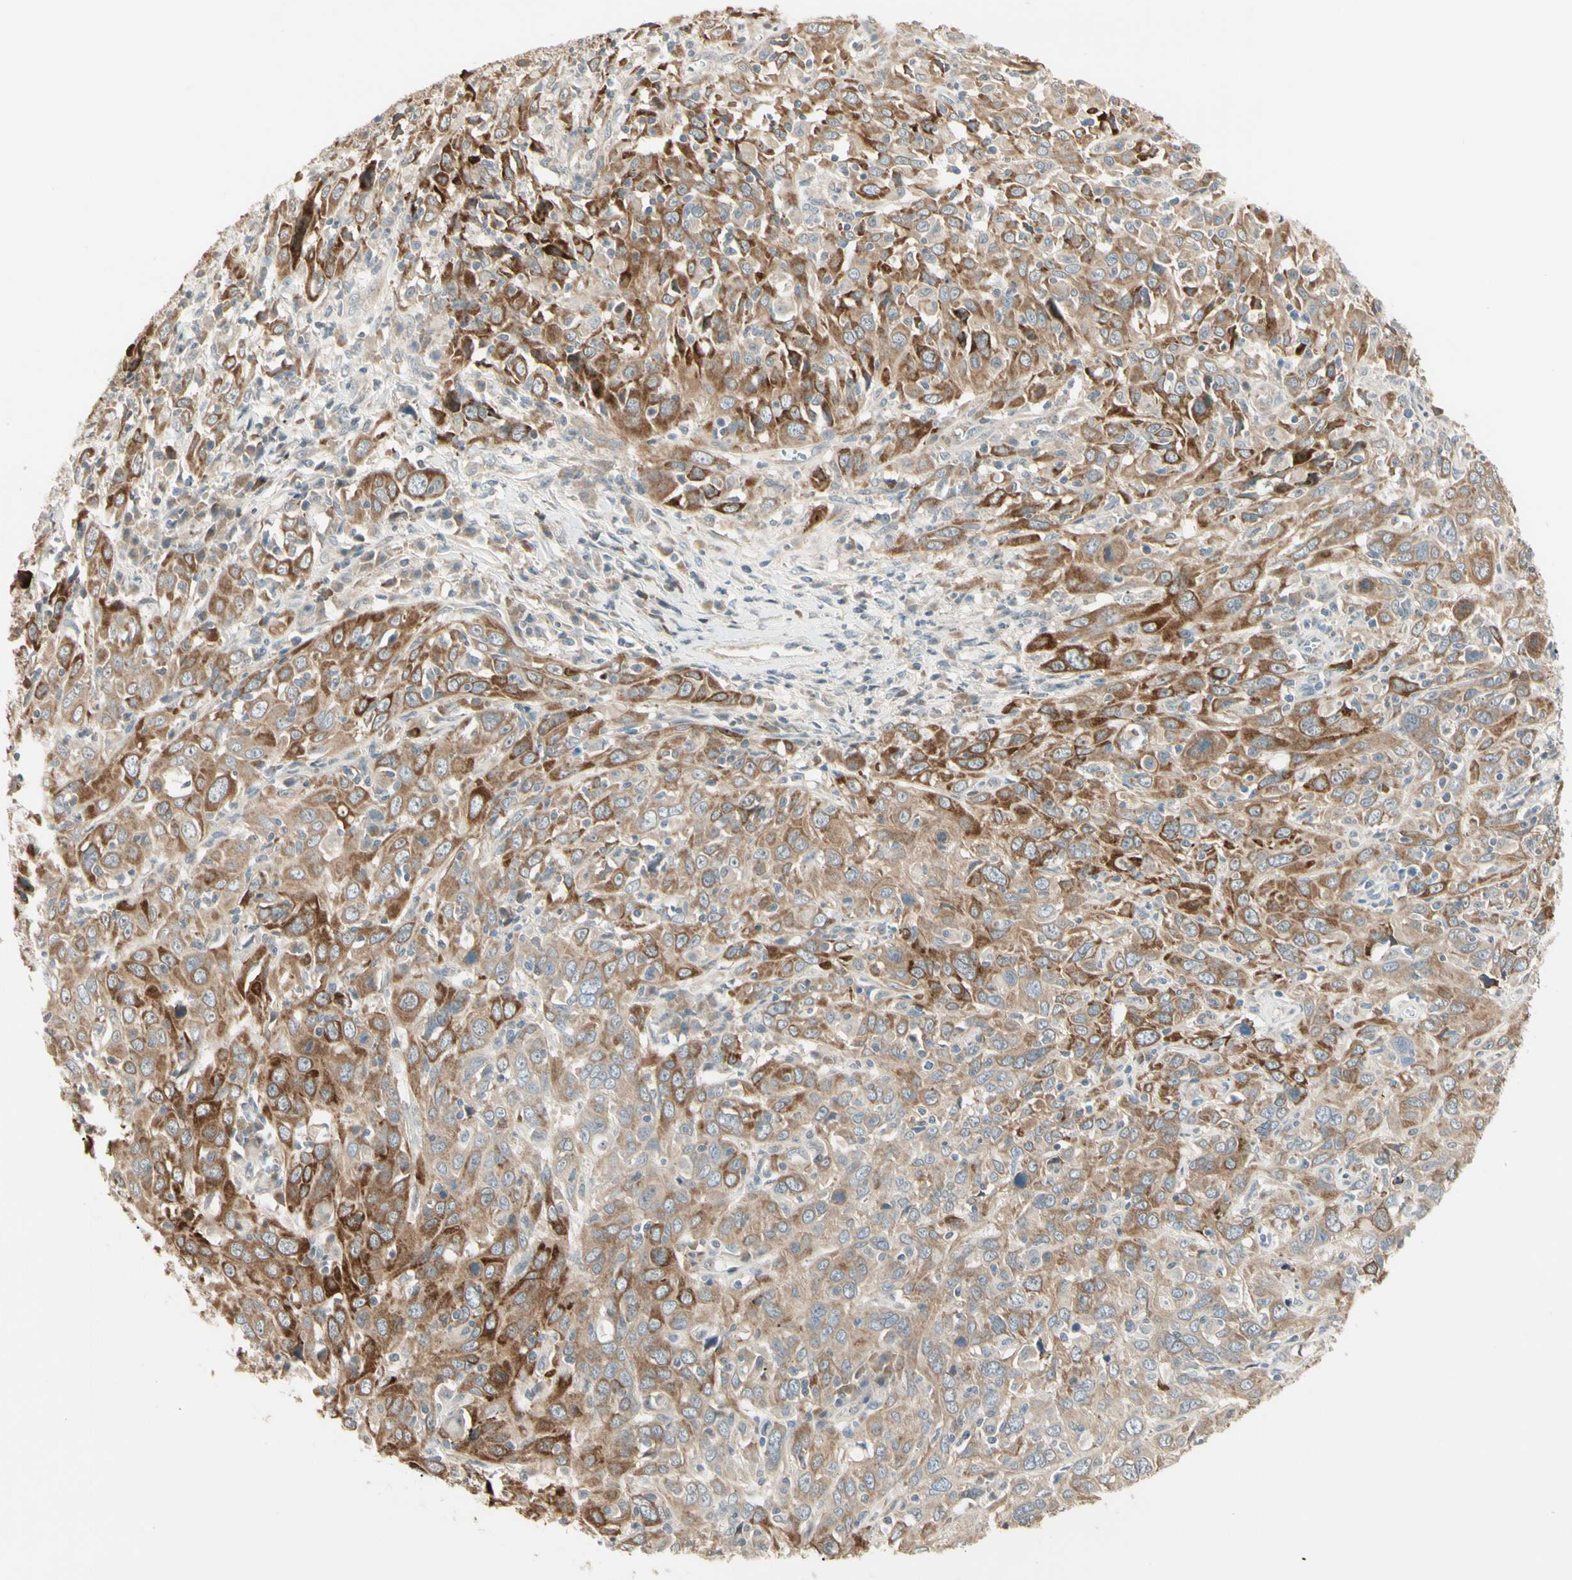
{"staining": {"intensity": "moderate", "quantity": ">75%", "location": "cytoplasmic/membranous"}, "tissue": "cervical cancer", "cell_type": "Tumor cells", "image_type": "cancer", "snomed": [{"axis": "morphology", "description": "Squamous cell carcinoma, NOS"}, {"axis": "topography", "description": "Cervix"}], "caption": "Cervical squamous cell carcinoma stained with a protein marker reveals moderate staining in tumor cells.", "gene": "P3H2", "patient": {"sex": "female", "age": 46}}